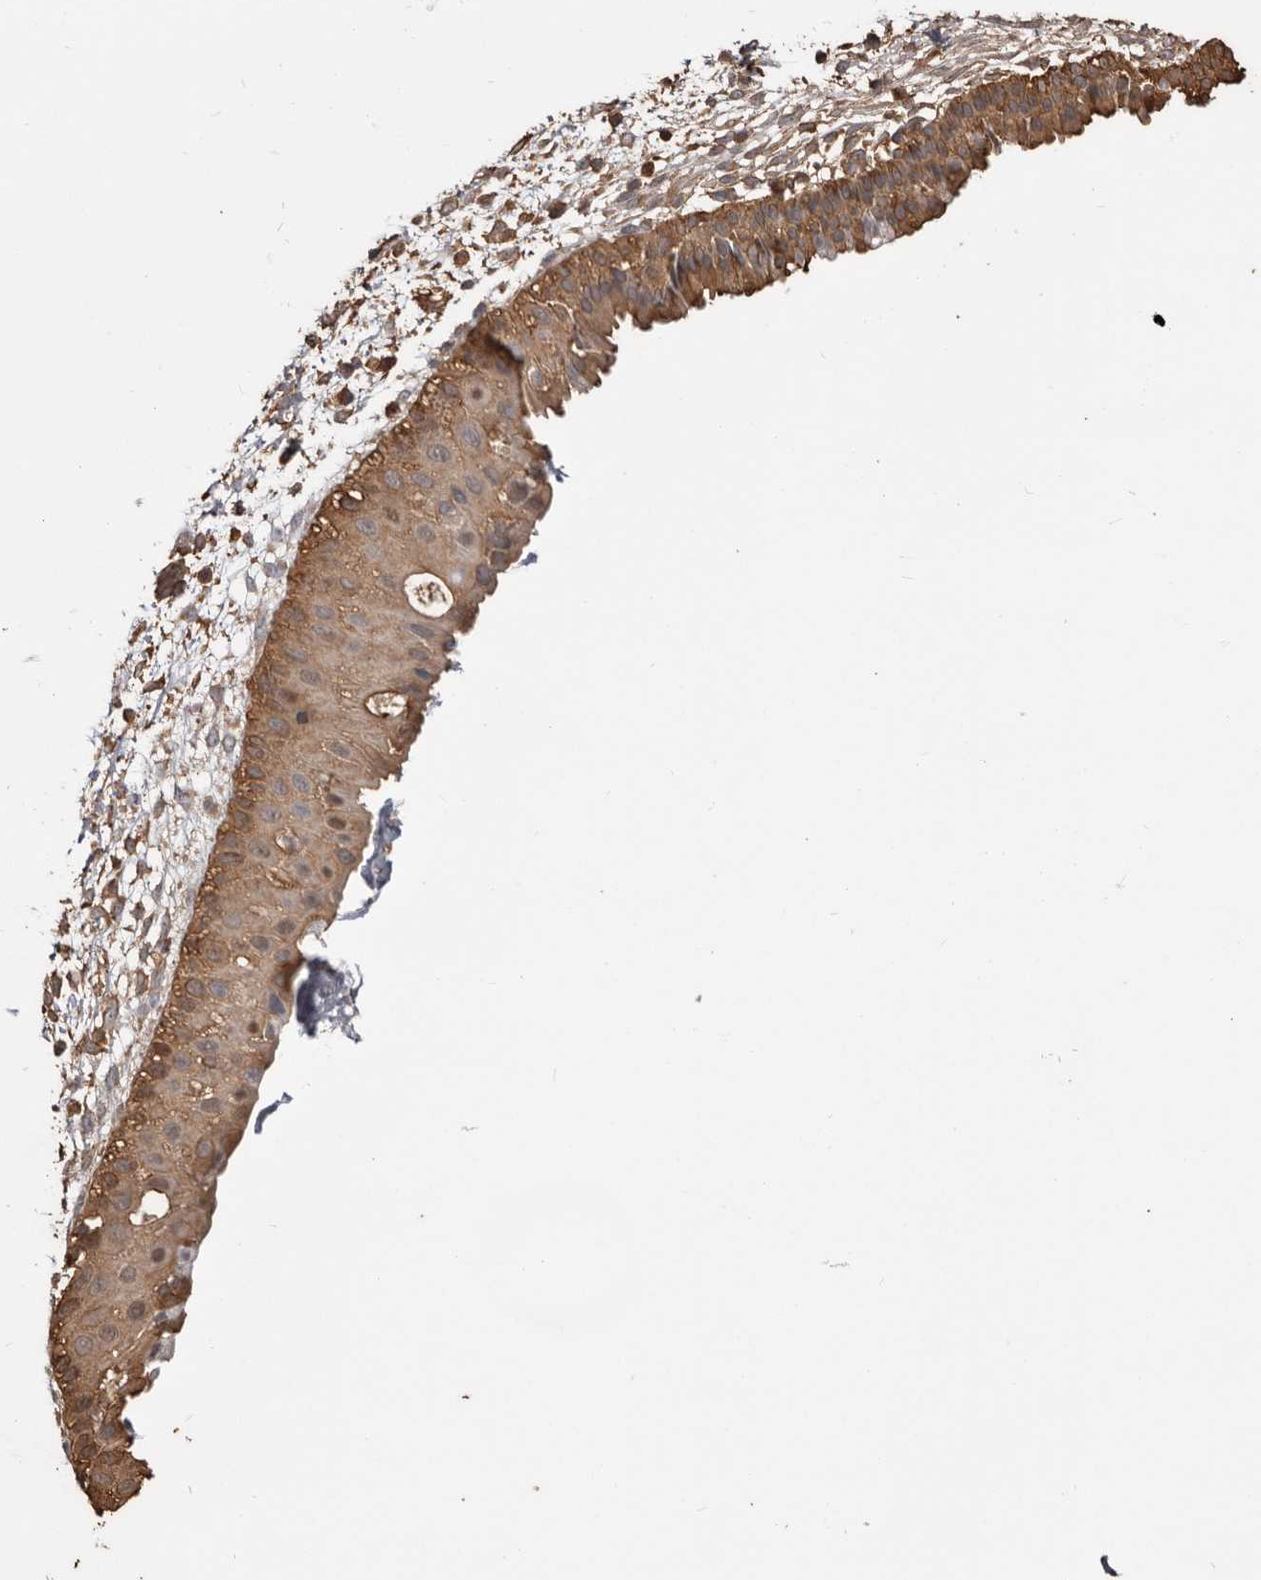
{"staining": {"intensity": "moderate", "quantity": ">75%", "location": "cytoplasmic/membranous"}, "tissue": "nasopharynx", "cell_type": "Respiratory epithelial cells", "image_type": "normal", "snomed": [{"axis": "morphology", "description": "Normal tissue, NOS"}, {"axis": "topography", "description": "Nasopharynx"}], "caption": "Immunohistochemistry of unremarkable nasopharynx exhibits medium levels of moderate cytoplasmic/membranous positivity in about >75% of respiratory epithelial cells.", "gene": "PKM", "patient": {"sex": "male", "age": 22}}